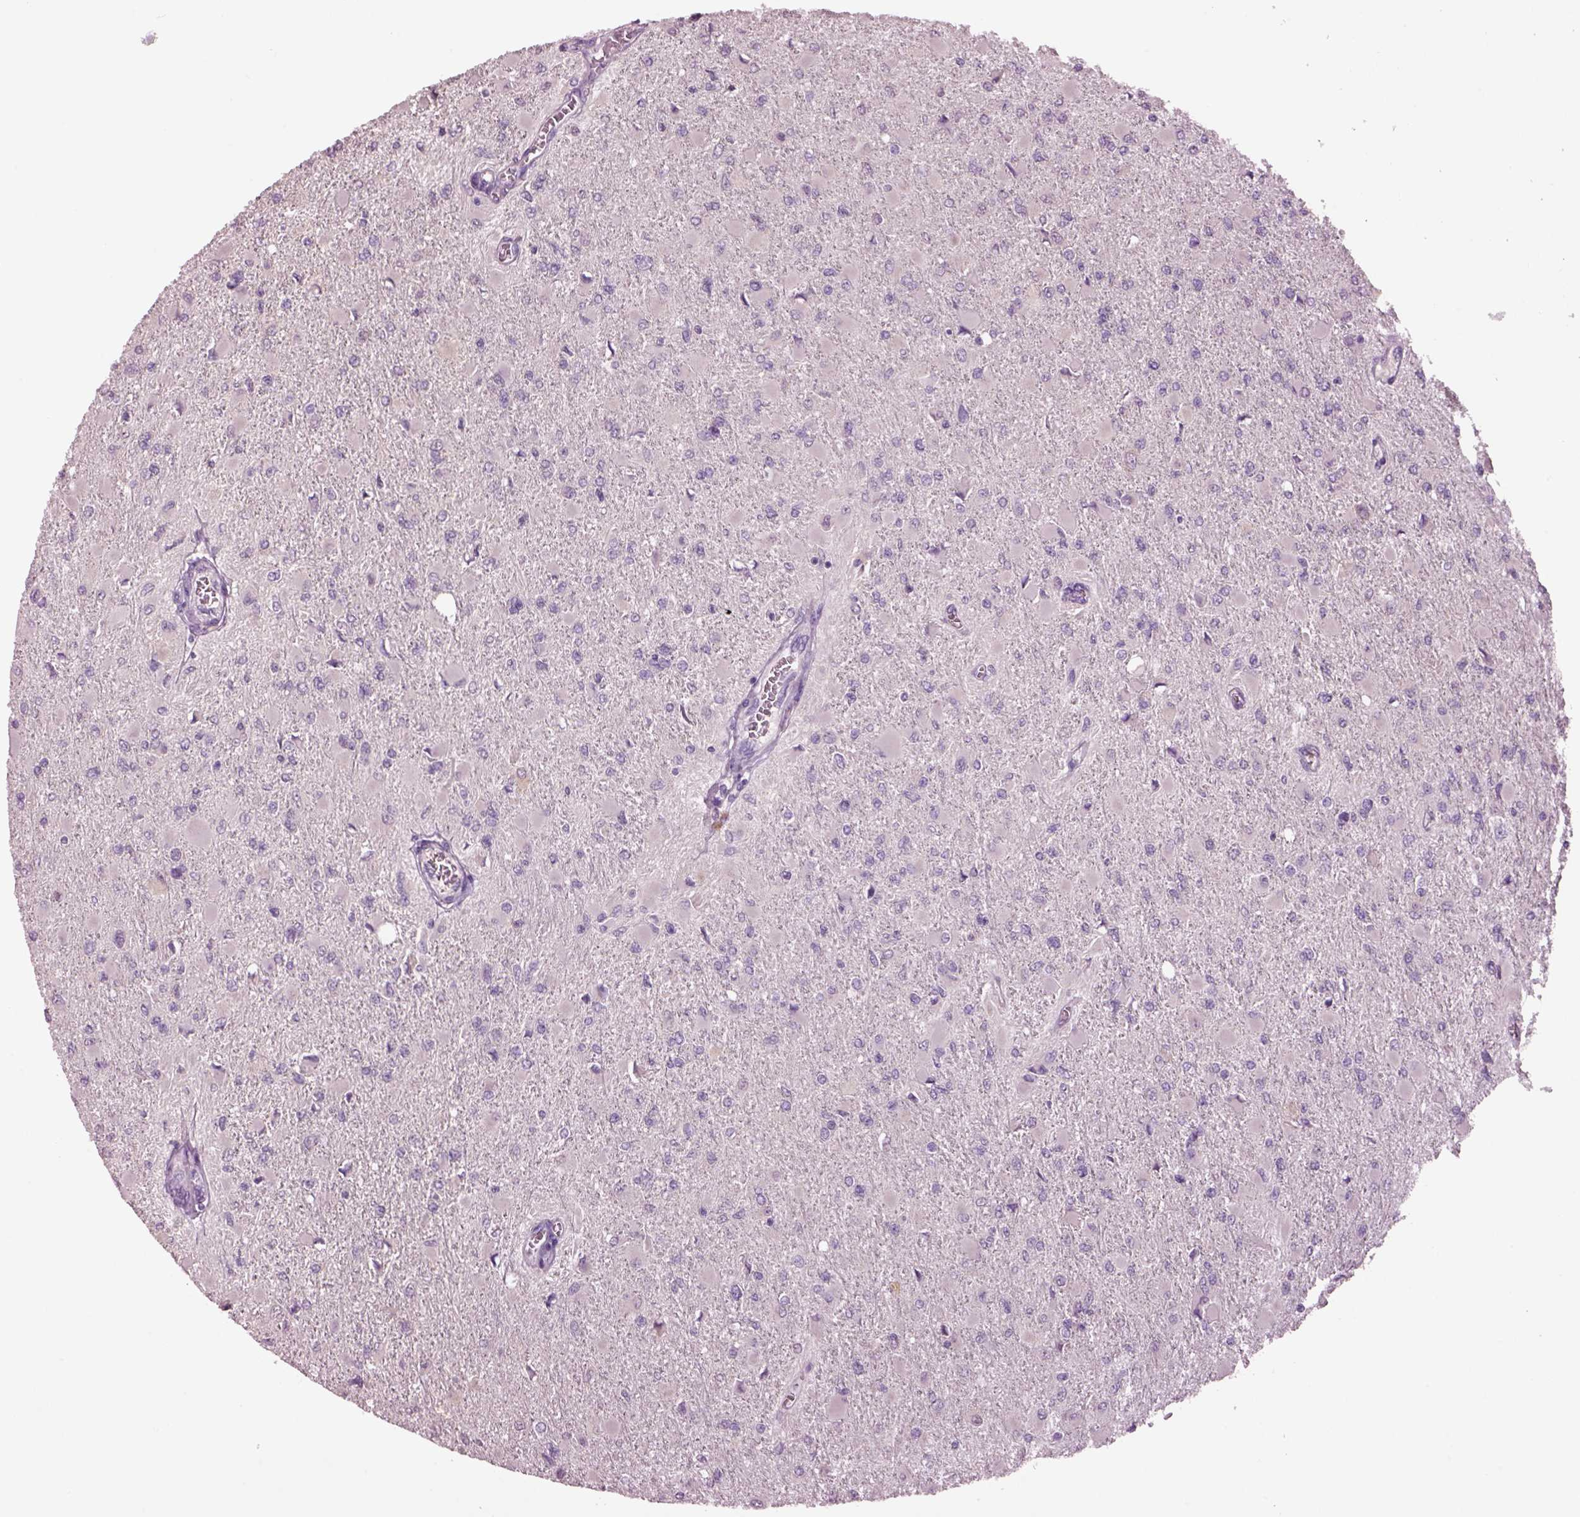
{"staining": {"intensity": "negative", "quantity": "none", "location": "none"}, "tissue": "glioma", "cell_type": "Tumor cells", "image_type": "cancer", "snomed": [{"axis": "morphology", "description": "Glioma, malignant, High grade"}, {"axis": "topography", "description": "Cerebral cortex"}], "caption": "The histopathology image exhibits no staining of tumor cells in glioma.", "gene": "CLPSL1", "patient": {"sex": "female", "age": 36}}